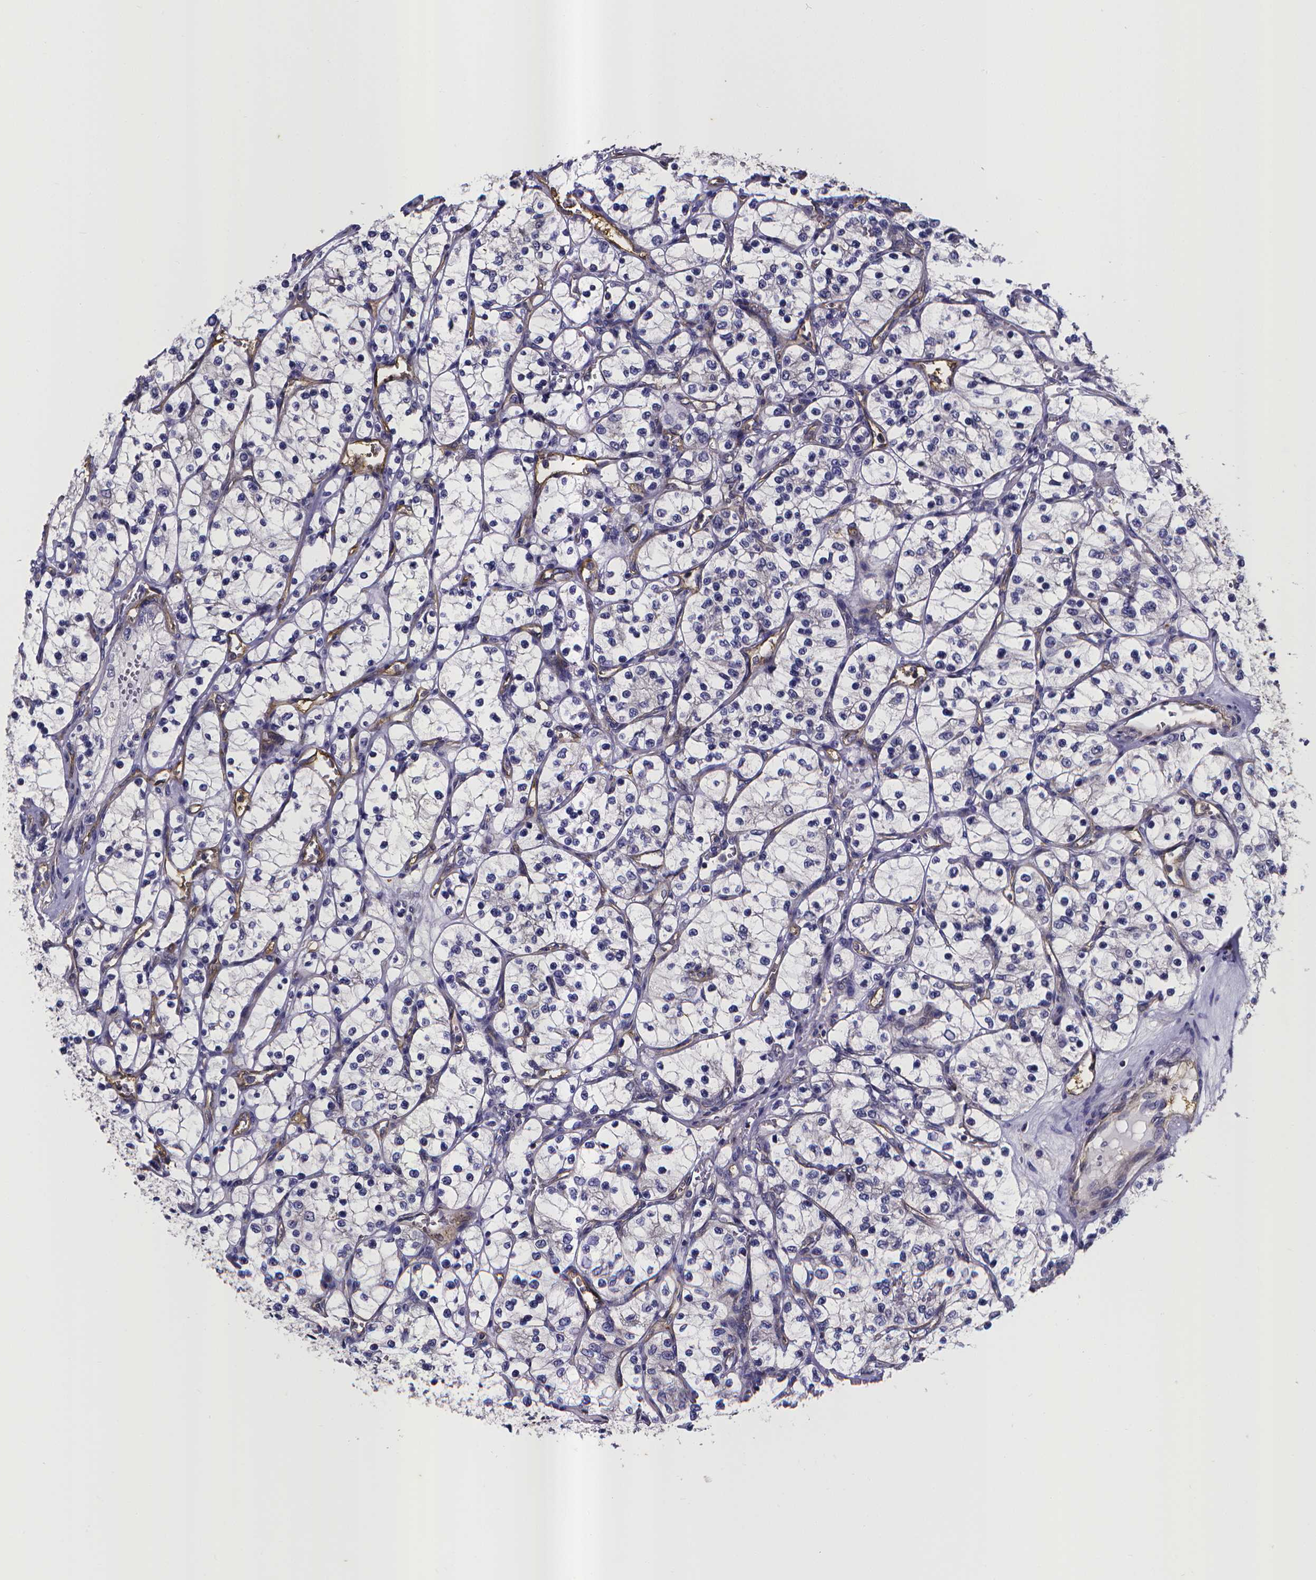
{"staining": {"intensity": "negative", "quantity": "none", "location": "none"}, "tissue": "renal cancer", "cell_type": "Tumor cells", "image_type": "cancer", "snomed": [{"axis": "morphology", "description": "Adenocarcinoma, NOS"}, {"axis": "topography", "description": "Kidney"}], "caption": "Tumor cells are negative for protein expression in human renal cancer (adenocarcinoma).", "gene": "RERG", "patient": {"sex": "female", "age": 69}}